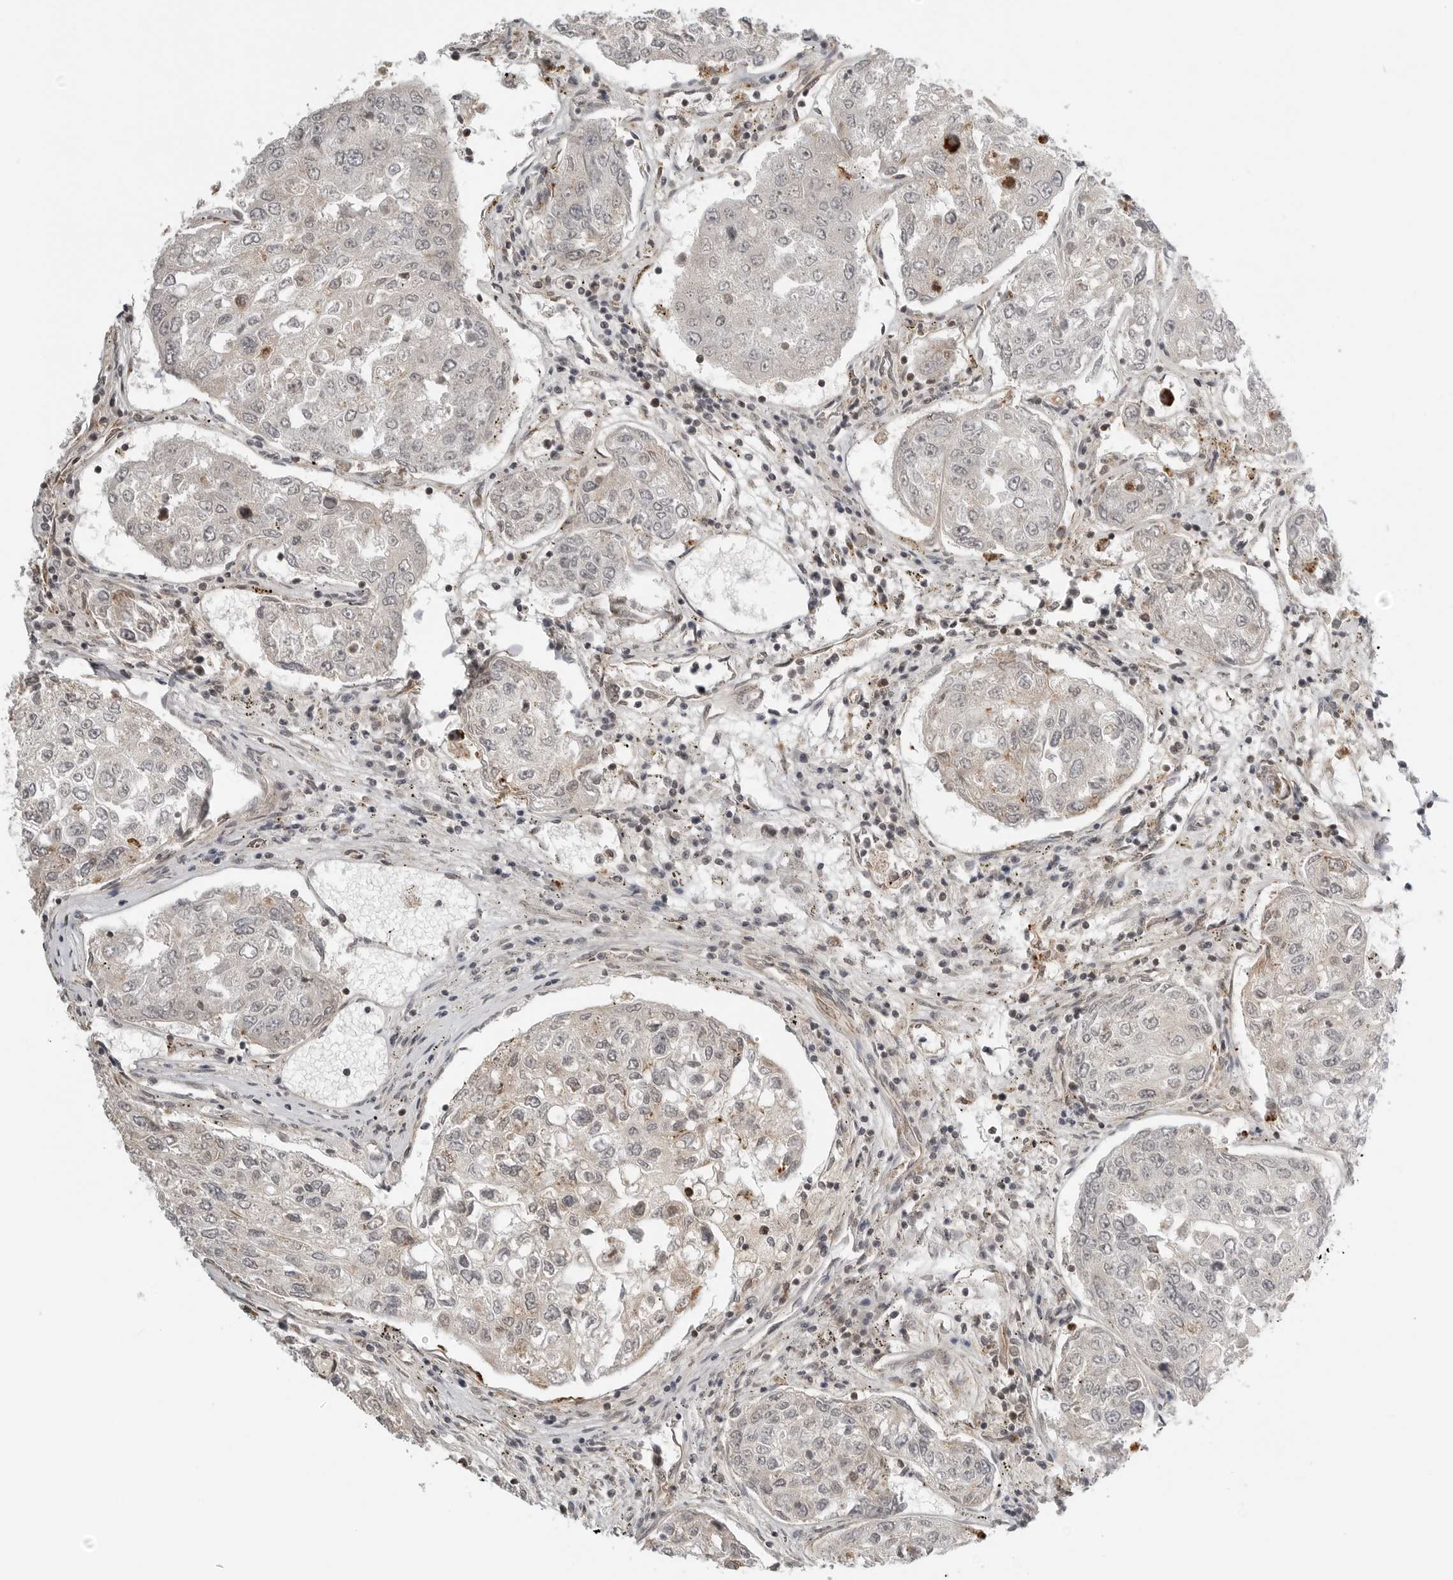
{"staining": {"intensity": "negative", "quantity": "none", "location": "none"}, "tissue": "urothelial cancer", "cell_type": "Tumor cells", "image_type": "cancer", "snomed": [{"axis": "morphology", "description": "Urothelial carcinoma, High grade"}, {"axis": "topography", "description": "Lymph node"}, {"axis": "topography", "description": "Urinary bladder"}], "caption": "This is a histopathology image of immunohistochemistry staining of urothelial cancer, which shows no staining in tumor cells.", "gene": "PEX2", "patient": {"sex": "male", "age": 51}}